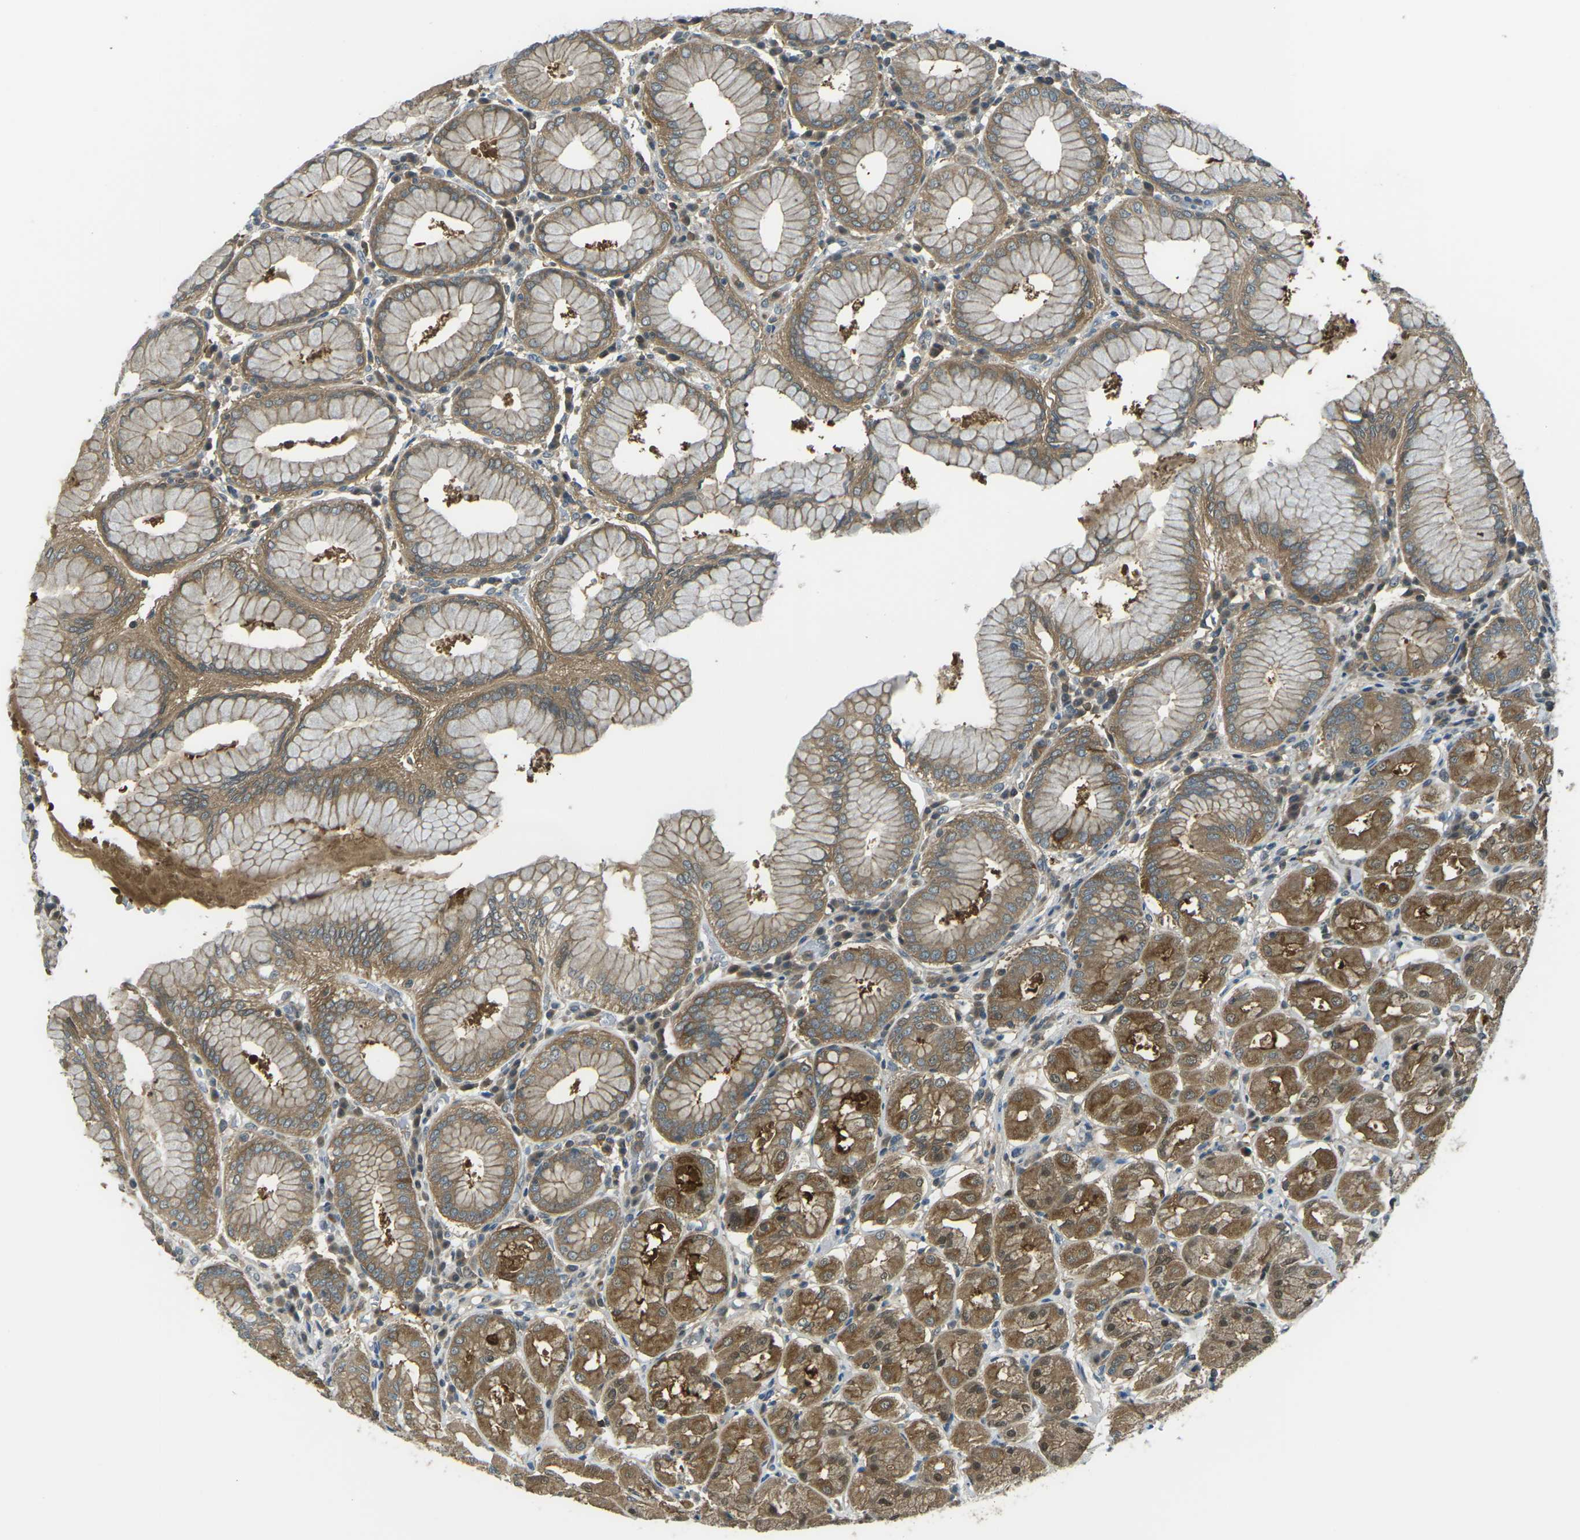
{"staining": {"intensity": "strong", "quantity": "25%-75%", "location": "cytoplasmic/membranous"}, "tissue": "stomach", "cell_type": "Glandular cells", "image_type": "normal", "snomed": [{"axis": "morphology", "description": "Normal tissue, NOS"}, {"axis": "topography", "description": "Stomach"}, {"axis": "topography", "description": "Stomach, lower"}], "caption": "A brown stain labels strong cytoplasmic/membranous staining of a protein in glandular cells of benign human stomach.", "gene": "PIEZO2", "patient": {"sex": "female", "age": 56}}